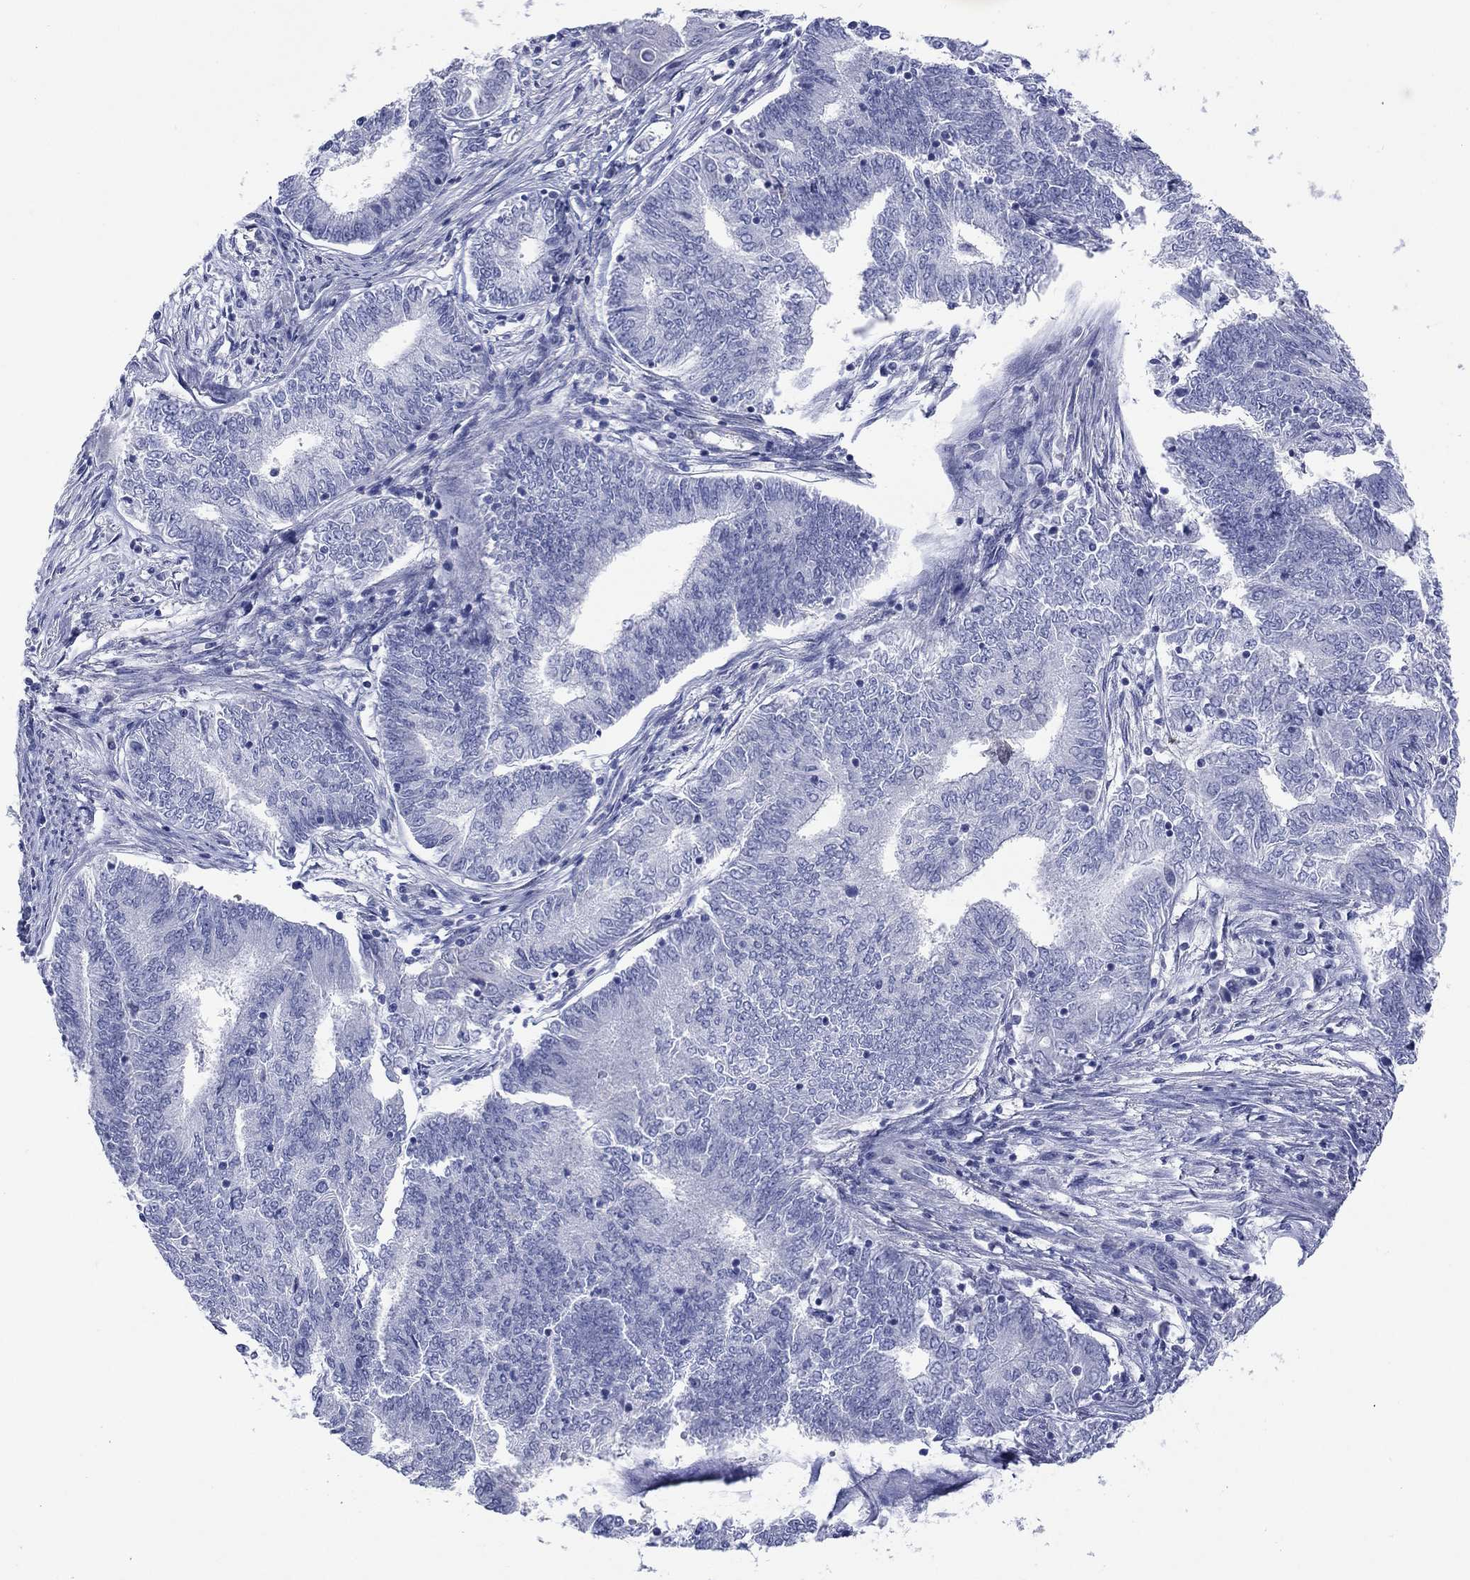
{"staining": {"intensity": "negative", "quantity": "none", "location": "none"}, "tissue": "endometrial cancer", "cell_type": "Tumor cells", "image_type": "cancer", "snomed": [{"axis": "morphology", "description": "Adenocarcinoma, NOS"}, {"axis": "topography", "description": "Endometrium"}], "caption": "DAB (3,3'-diaminobenzidine) immunohistochemical staining of human endometrial cancer exhibits no significant expression in tumor cells. The staining is performed using DAB brown chromogen with nuclei counter-stained in using hematoxylin.", "gene": "PTPRZ1", "patient": {"sex": "female", "age": 62}}